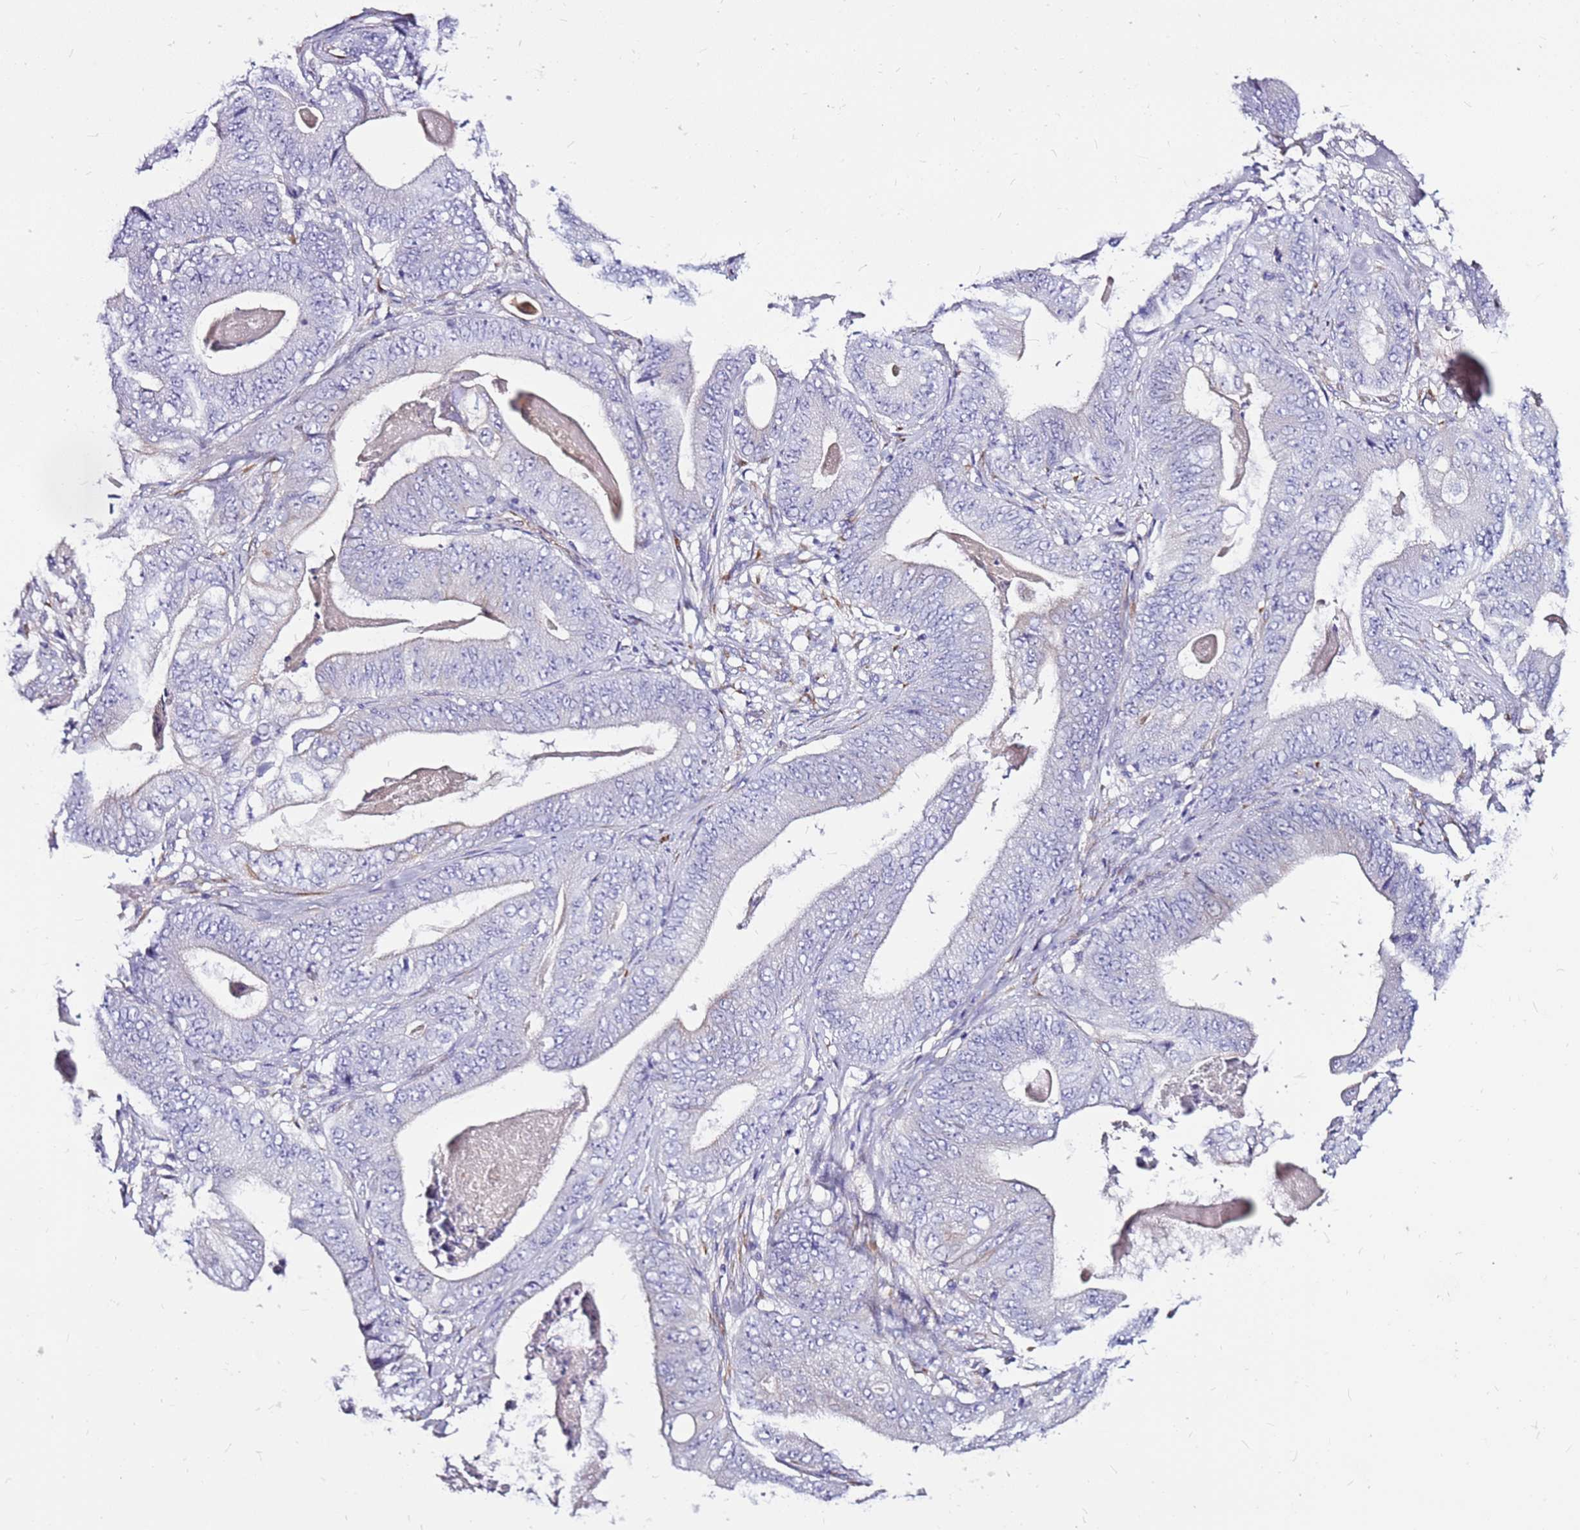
{"staining": {"intensity": "negative", "quantity": "none", "location": "none"}, "tissue": "stomach cancer", "cell_type": "Tumor cells", "image_type": "cancer", "snomed": [{"axis": "morphology", "description": "Adenocarcinoma, NOS"}, {"axis": "topography", "description": "Stomach"}], "caption": "Tumor cells are negative for brown protein staining in stomach cancer (adenocarcinoma).", "gene": "CASD1", "patient": {"sex": "female", "age": 73}}